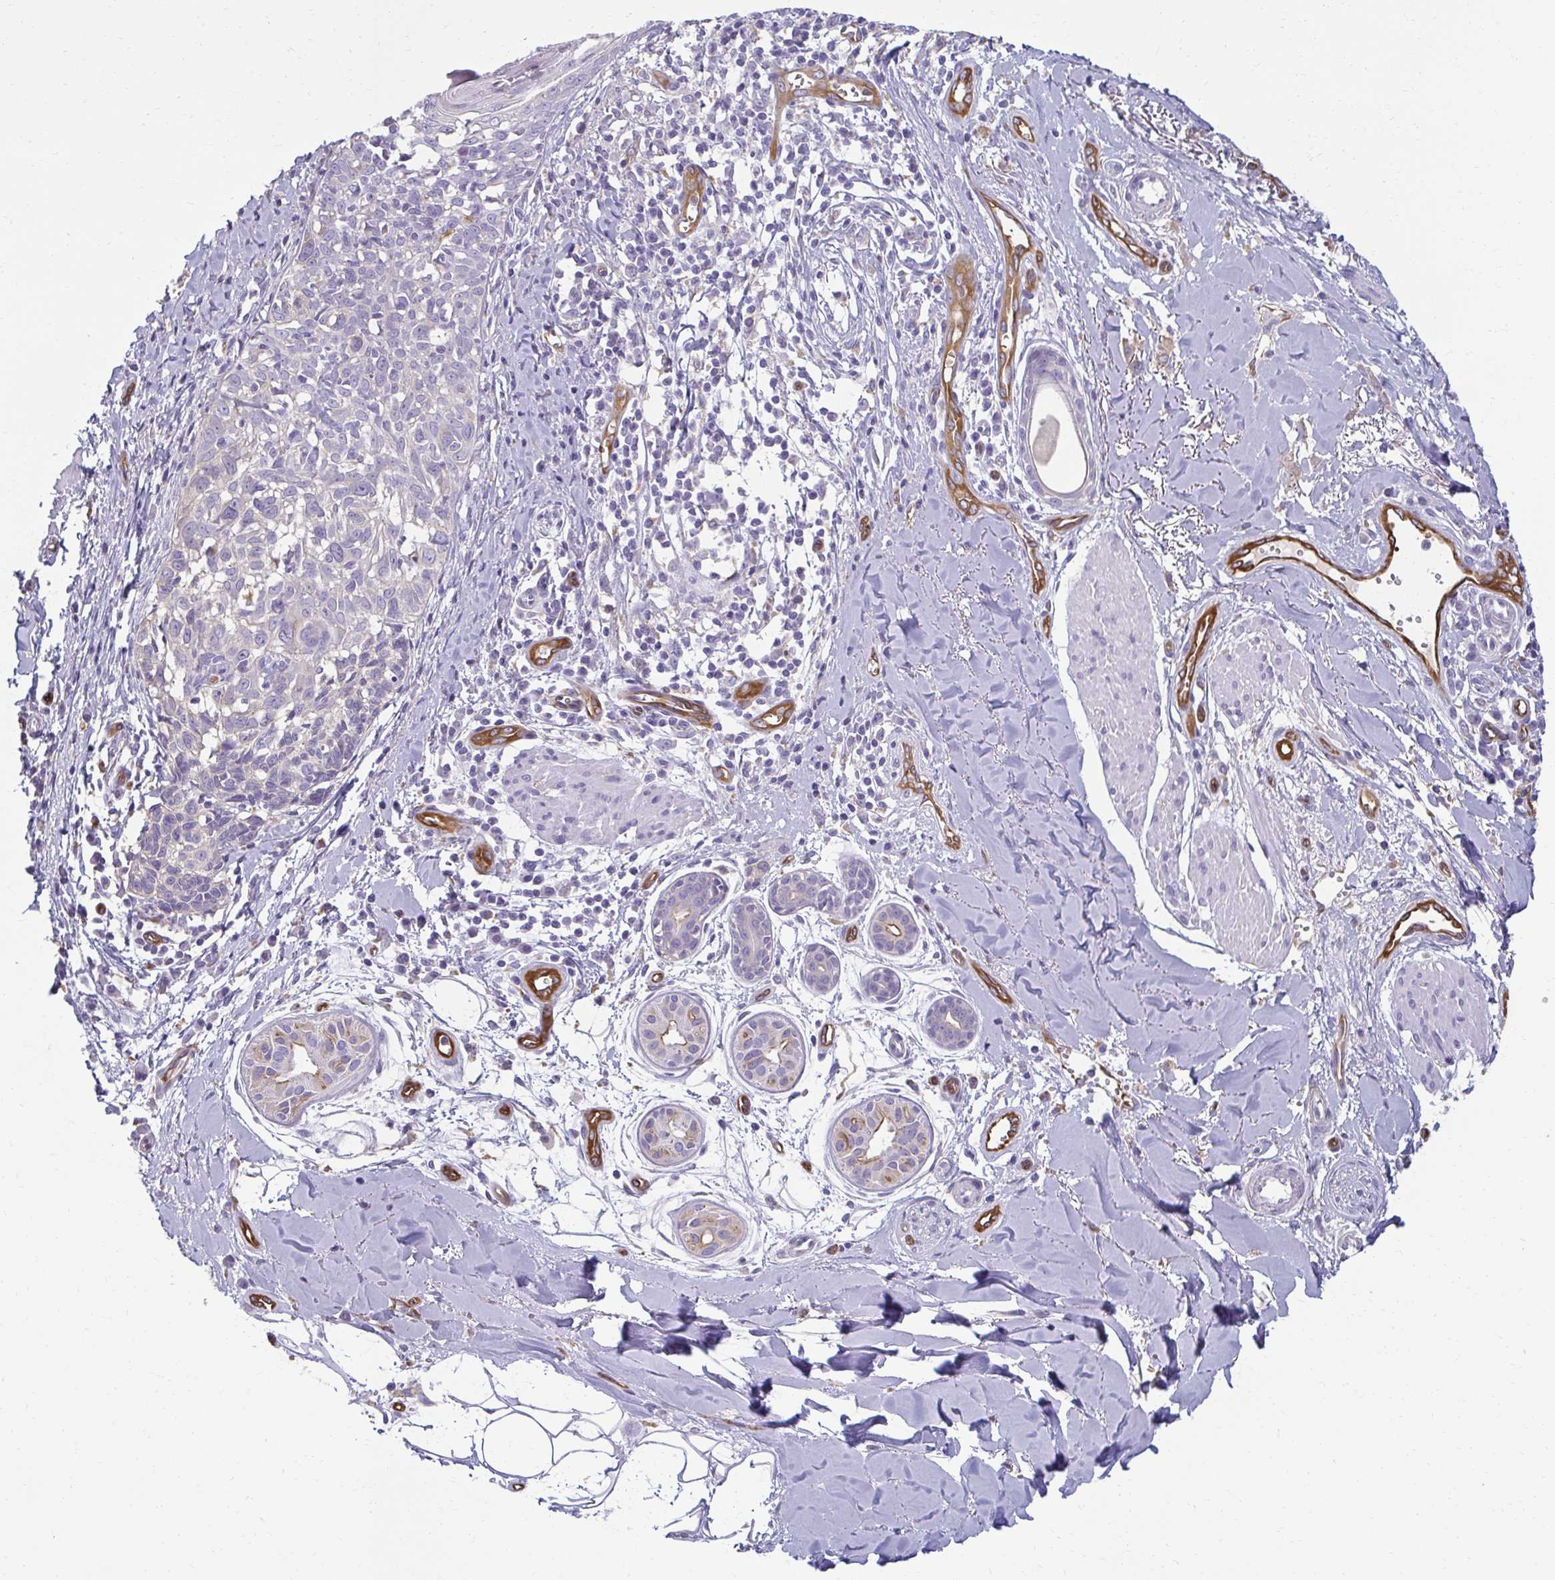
{"staining": {"intensity": "negative", "quantity": "none", "location": "none"}, "tissue": "melanoma", "cell_type": "Tumor cells", "image_type": "cancer", "snomed": [{"axis": "morphology", "description": "Malignant melanoma, NOS"}, {"axis": "topography", "description": "Skin"}], "caption": "The micrograph shows no significant positivity in tumor cells of malignant melanoma.", "gene": "PDE2A", "patient": {"sex": "male", "age": 48}}